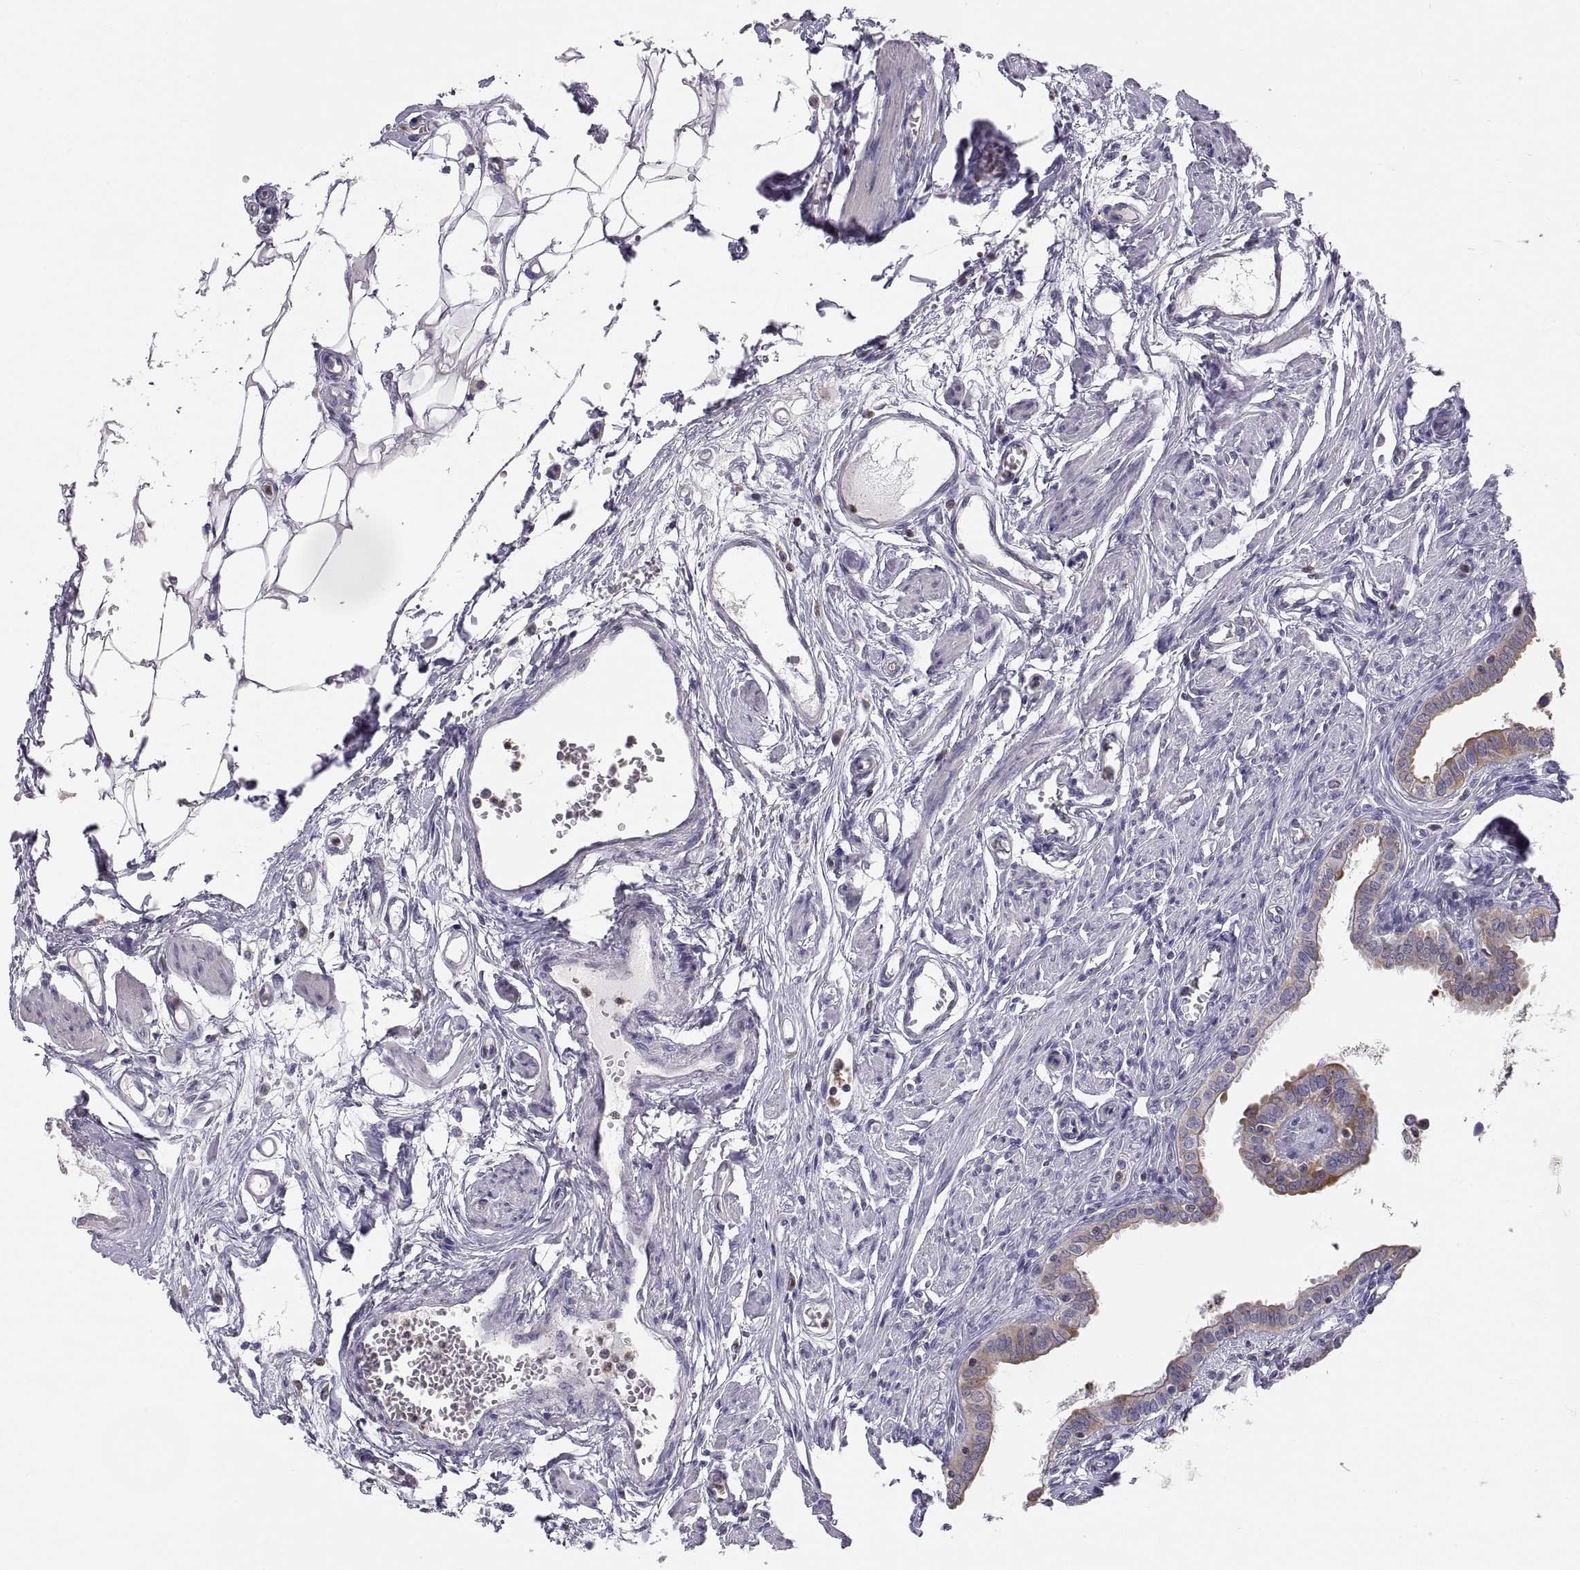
{"staining": {"intensity": "negative", "quantity": "none", "location": "none"}, "tissue": "fallopian tube", "cell_type": "Glandular cells", "image_type": "normal", "snomed": [{"axis": "morphology", "description": "Normal tissue, NOS"}, {"axis": "morphology", "description": "Carcinoma, endometroid"}, {"axis": "topography", "description": "Fallopian tube"}, {"axis": "topography", "description": "Ovary"}], "caption": "This photomicrograph is of normal fallopian tube stained with immunohistochemistry (IHC) to label a protein in brown with the nuclei are counter-stained blue. There is no expression in glandular cells. (DAB immunohistochemistry, high magnification).", "gene": "ERO1A", "patient": {"sex": "female", "age": 42}}